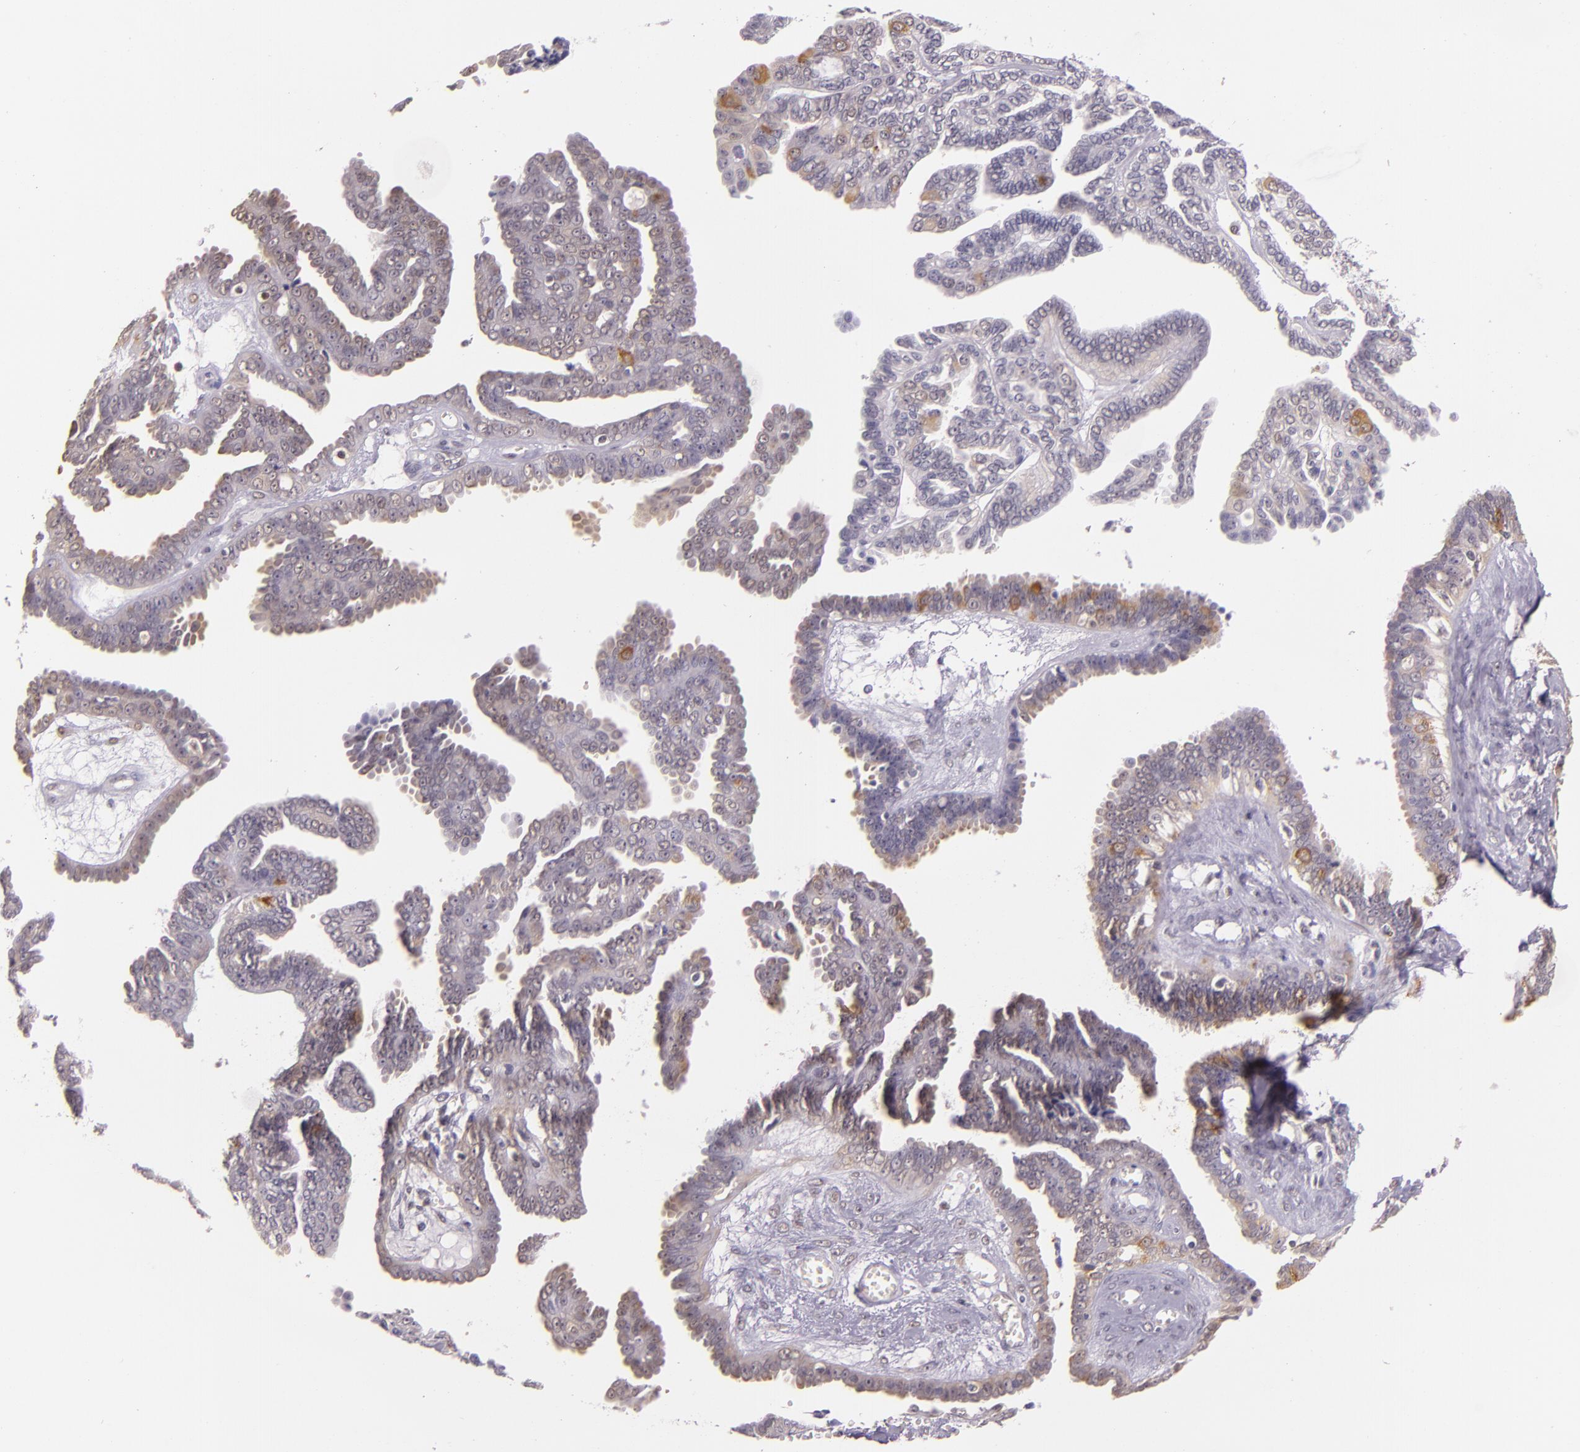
{"staining": {"intensity": "weak", "quantity": "25%-75%", "location": "cytoplasmic/membranous"}, "tissue": "ovarian cancer", "cell_type": "Tumor cells", "image_type": "cancer", "snomed": [{"axis": "morphology", "description": "Cystadenocarcinoma, serous, NOS"}, {"axis": "topography", "description": "Ovary"}], "caption": "The image shows staining of ovarian serous cystadenocarcinoma, revealing weak cytoplasmic/membranous protein expression (brown color) within tumor cells. The staining was performed using DAB (3,3'-diaminobenzidine), with brown indicating positive protein expression. Nuclei are stained blue with hematoxylin.", "gene": "HSPA8", "patient": {"sex": "female", "age": 71}}